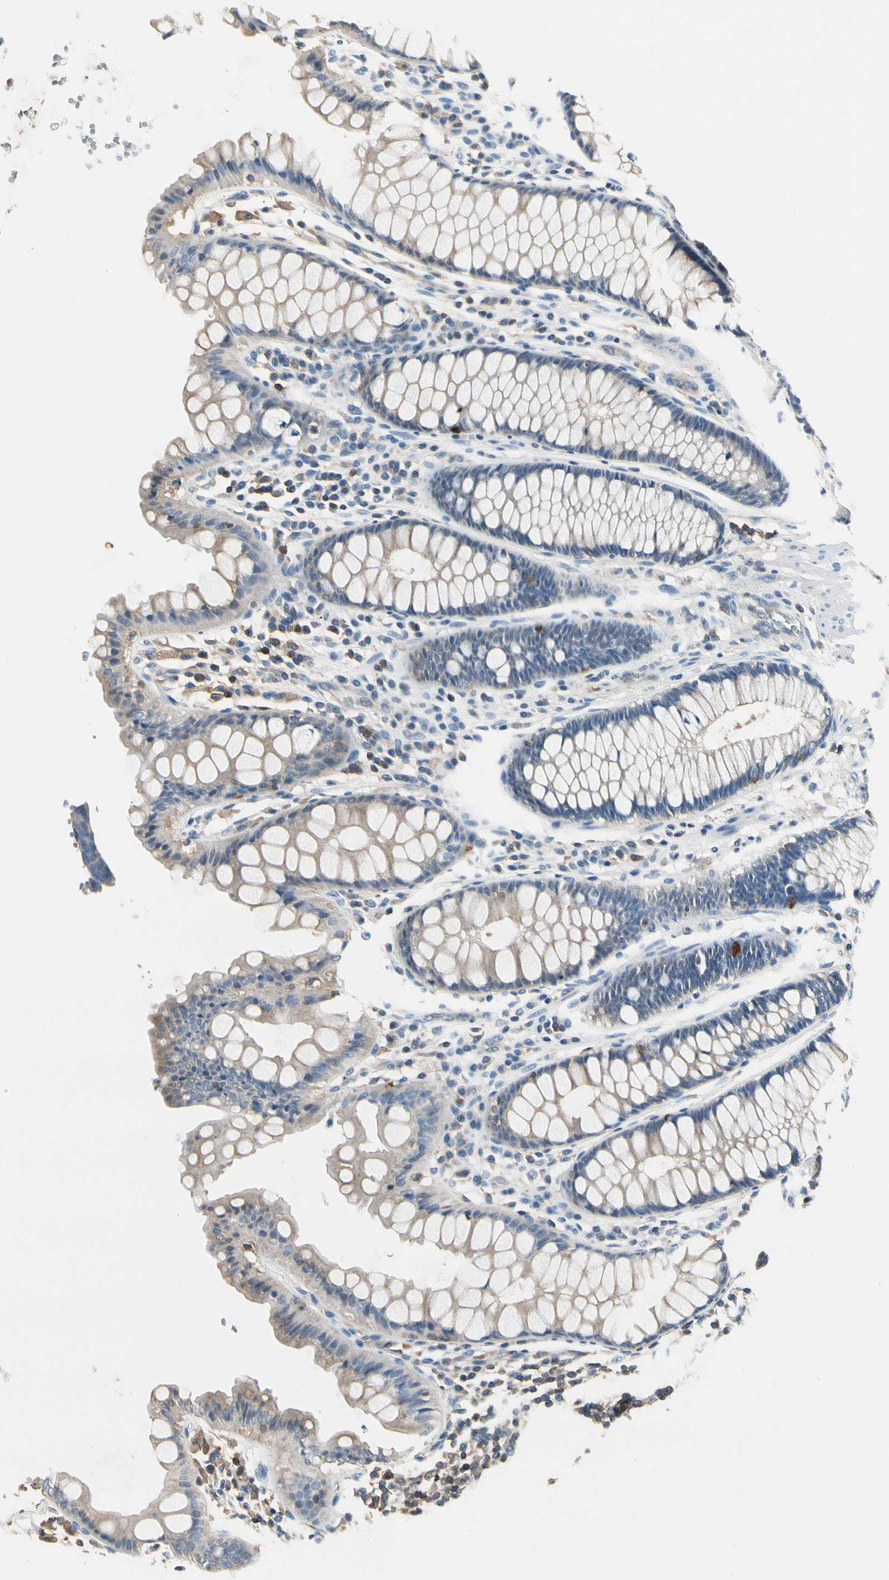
{"staining": {"intensity": "weak", "quantity": "25%-75%", "location": "cytoplasmic/membranous"}, "tissue": "rectum", "cell_type": "Glandular cells", "image_type": "normal", "snomed": [{"axis": "morphology", "description": "Normal tissue, NOS"}, {"axis": "topography", "description": "Rectum"}], "caption": "IHC (DAB) staining of normal rectum reveals weak cytoplasmic/membranous protein staining in about 25%-75% of glandular cells.", "gene": "CAPZA2", "patient": {"sex": "male", "age": 77}}